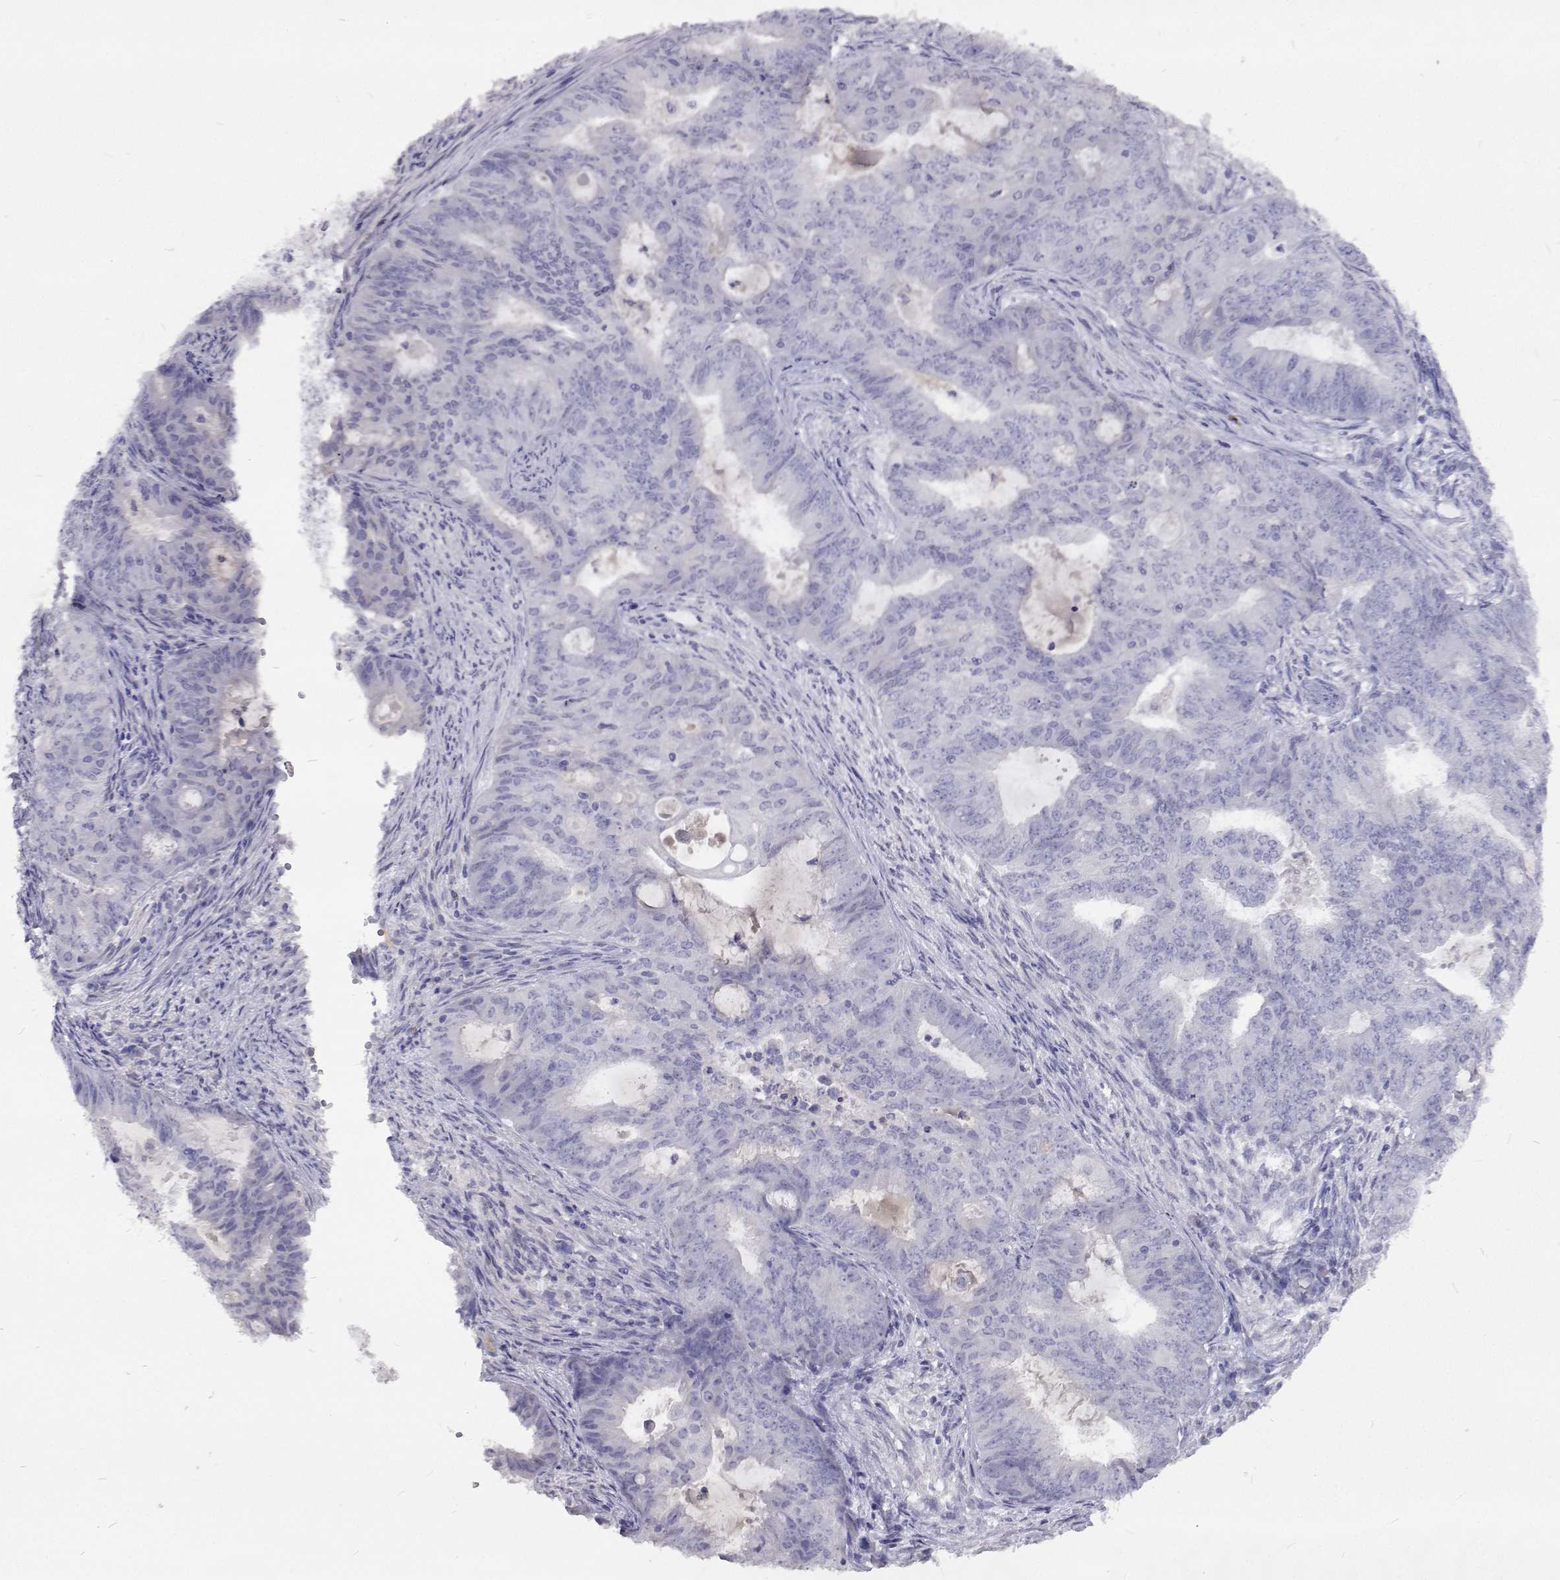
{"staining": {"intensity": "negative", "quantity": "none", "location": "none"}, "tissue": "endometrial cancer", "cell_type": "Tumor cells", "image_type": "cancer", "snomed": [{"axis": "morphology", "description": "Adenocarcinoma, NOS"}, {"axis": "topography", "description": "Endometrium"}], "caption": "The image exhibits no staining of tumor cells in endometrial cancer. (Brightfield microscopy of DAB (3,3'-diaminobenzidine) IHC at high magnification).", "gene": "CFAP44", "patient": {"sex": "female", "age": 62}}